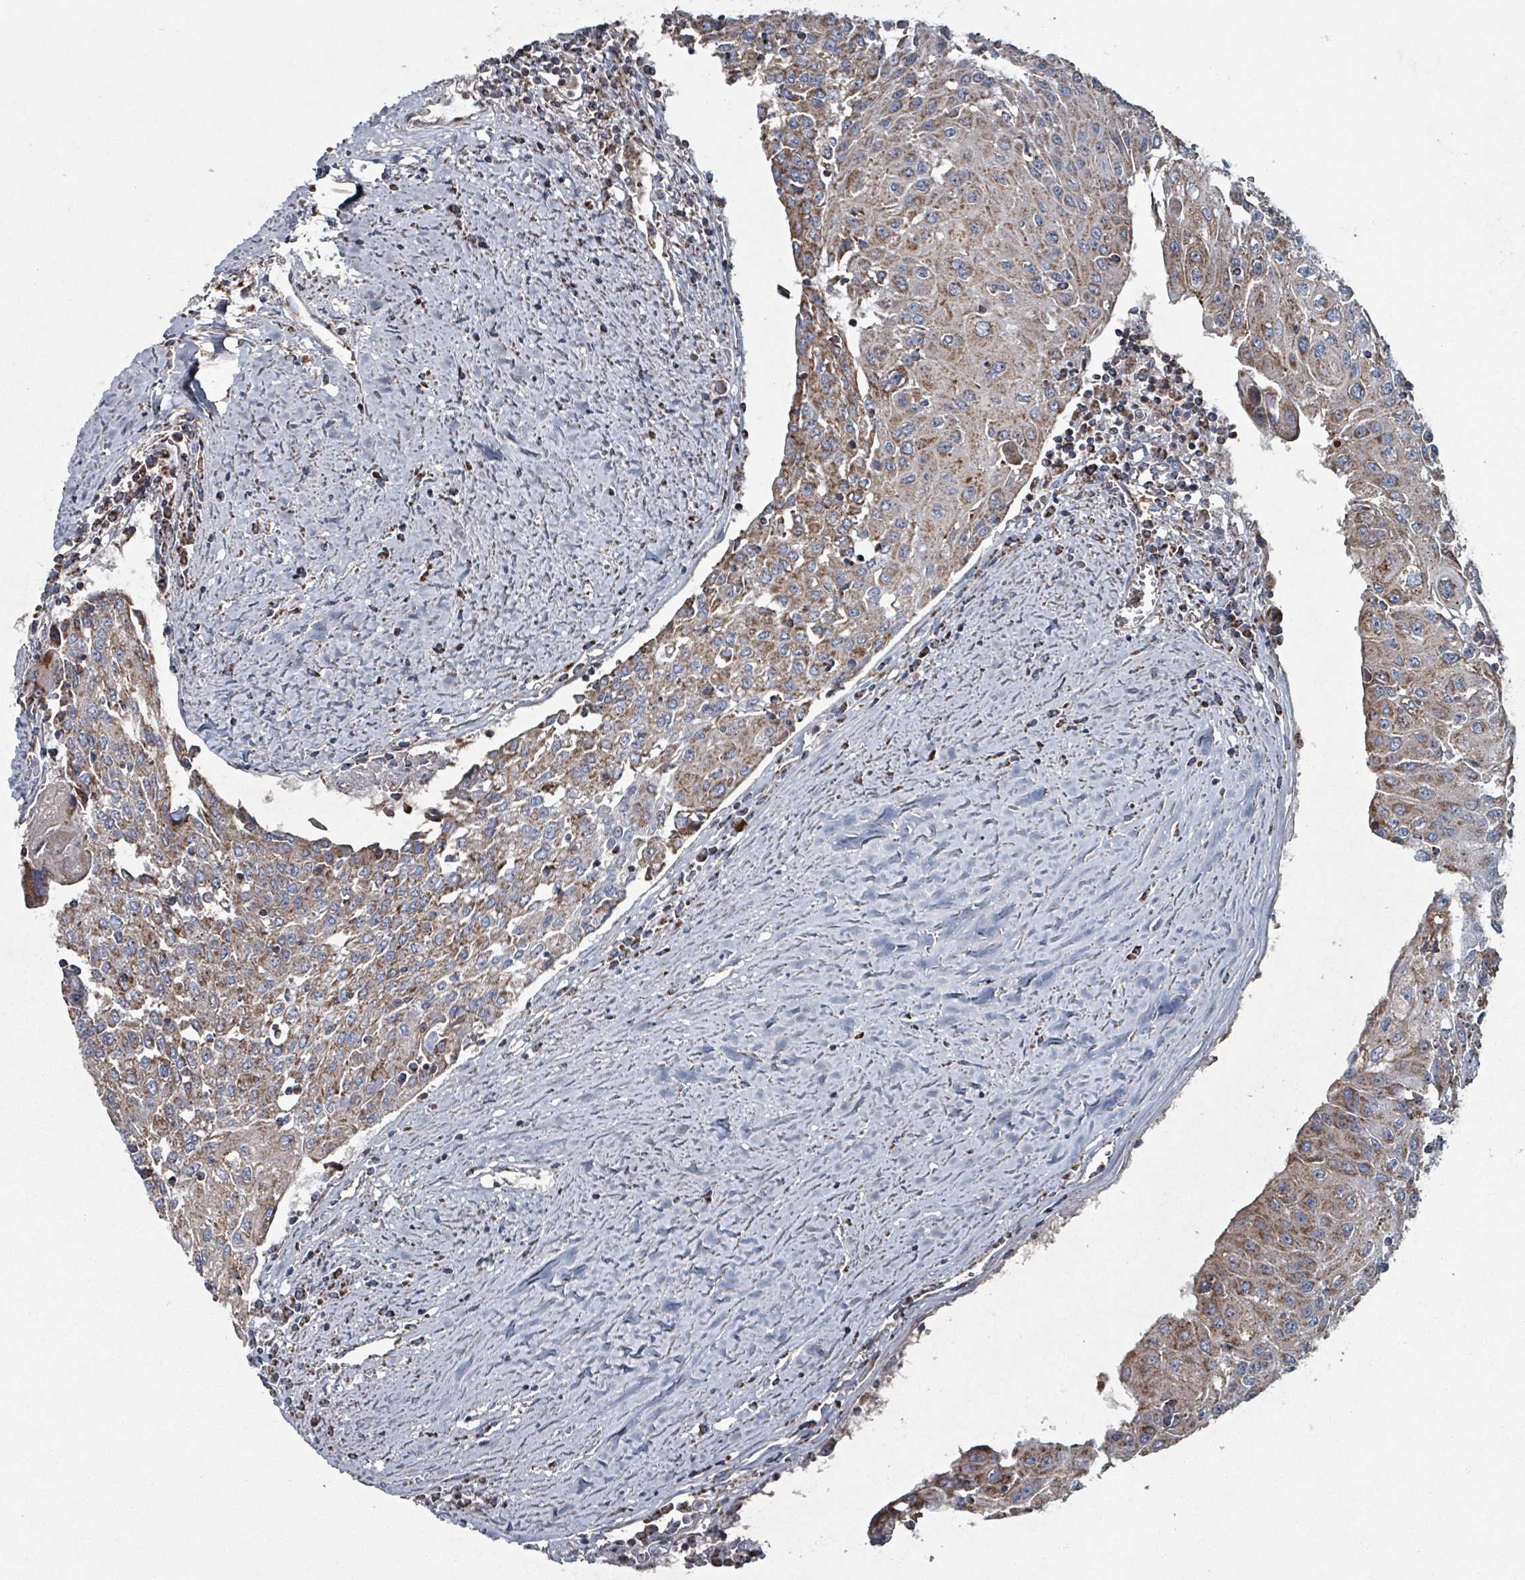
{"staining": {"intensity": "moderate", "quantity": "25%-75%", "location": "cytoplasmic/membranous"}, "tissue": "urothelial cancer", "cell_type": "Tumor cells", "image_type": "cancer", "snomed": [{"axis": "morphology", "description": "Urothelial carcinoma, High grade"}, {"axis": "topography", "description": "Urinary bladder"}], "caption": "A histopathology image of human high-grade urothelial carcinoma stained for a protein demonstrates moderate cytoplasmic/membranous brown staining in tumor cells.", "gene": "ABHD18", "patient": {"sex": "female", "age": 85}}